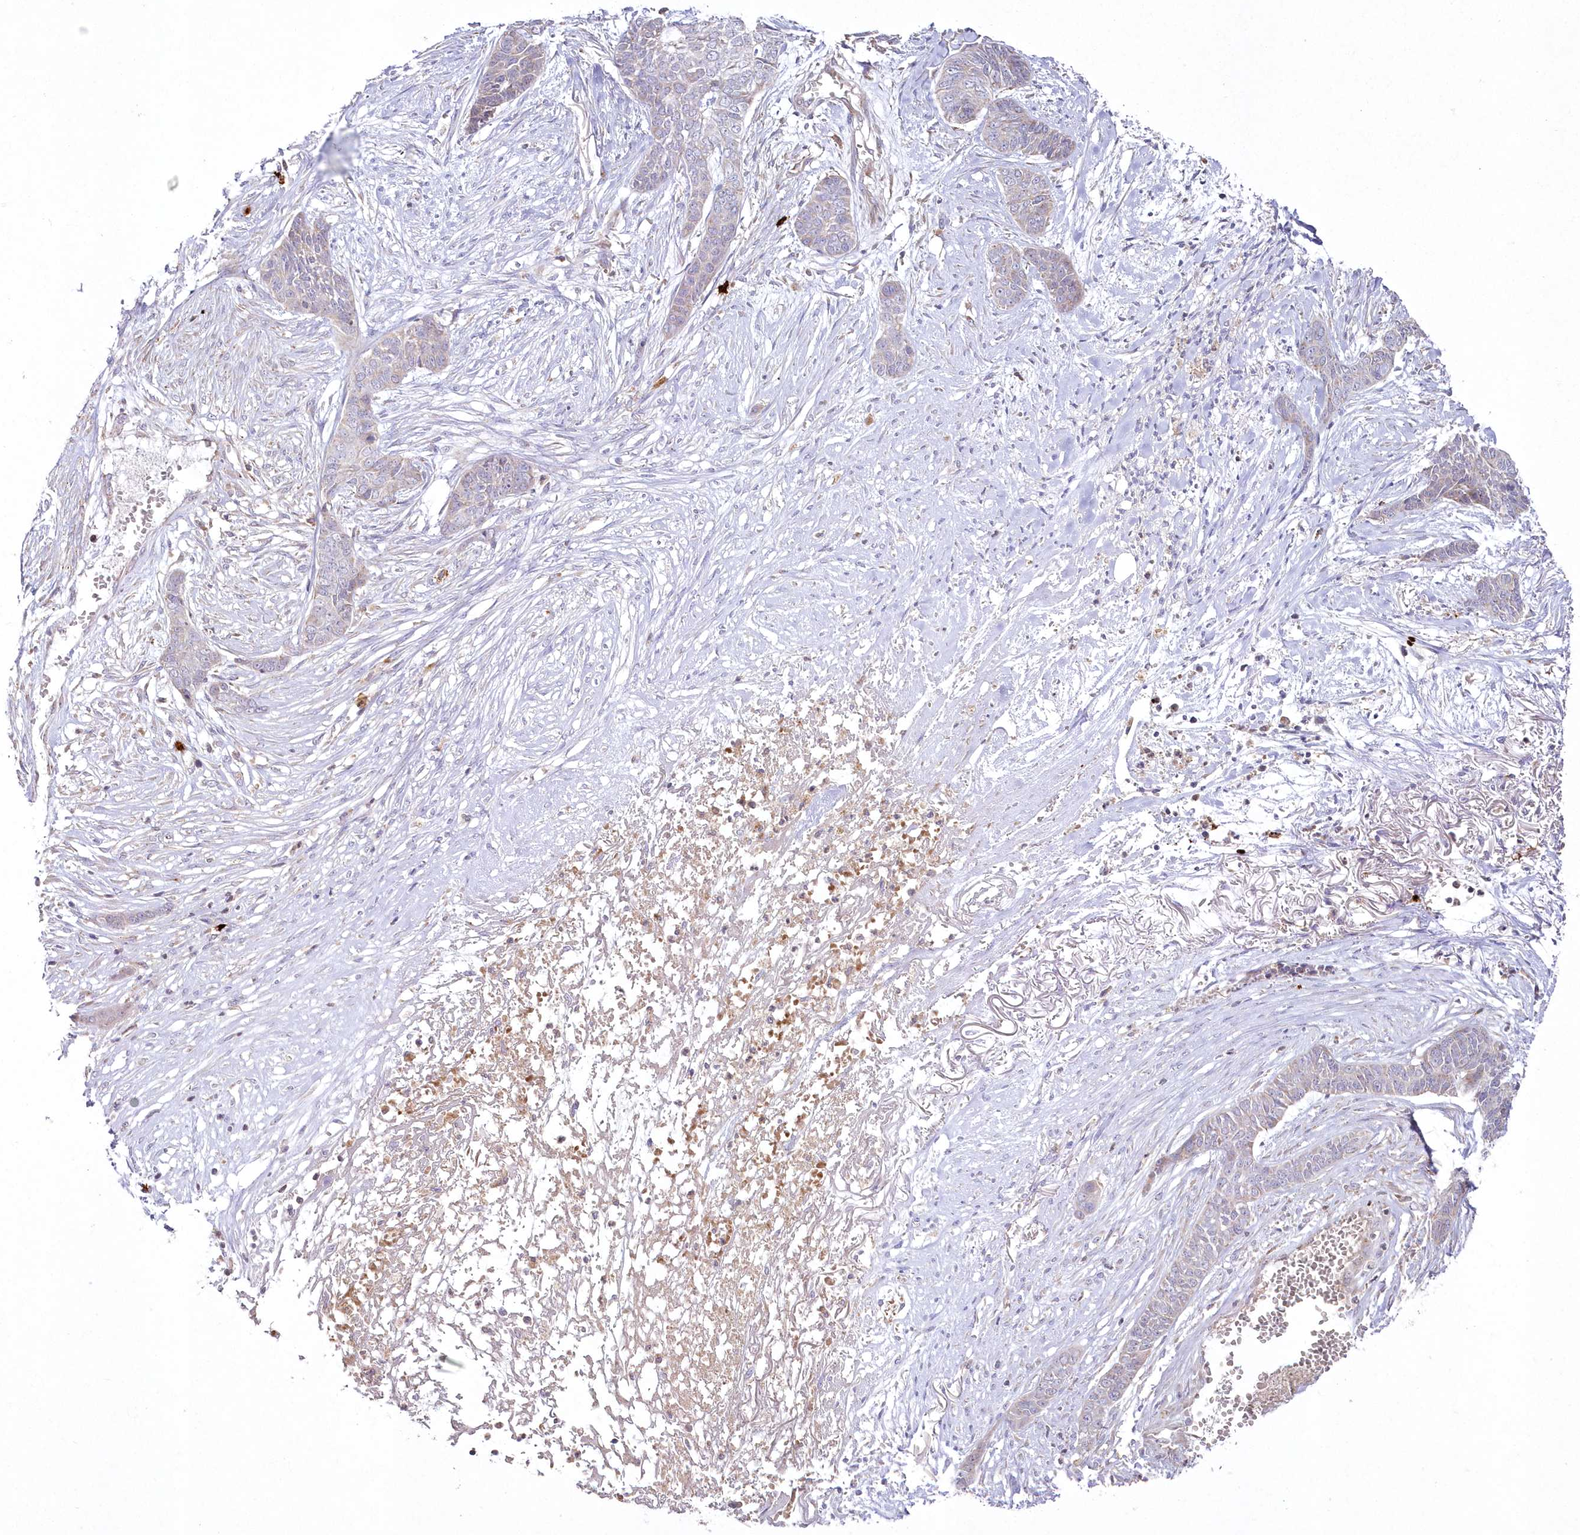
{"staining": {"intensity": "negative", "quantity": "none", "location": "none"}, "tissue": "skin cancer", "cell_type": "Tumor cells", "image_type": "cancer", "snomed": [{"axis": "morphology", "description": "Basal cell carcinoma"}, {"axis": "topography", "description": "Skin"}], "caption": "Immunohistochemical staining of human basal cell carcinoma (skin) displays no significant staining in tumor cells.", "gene": "ARSB", "patient": {"sex": "female", "age": 64}}